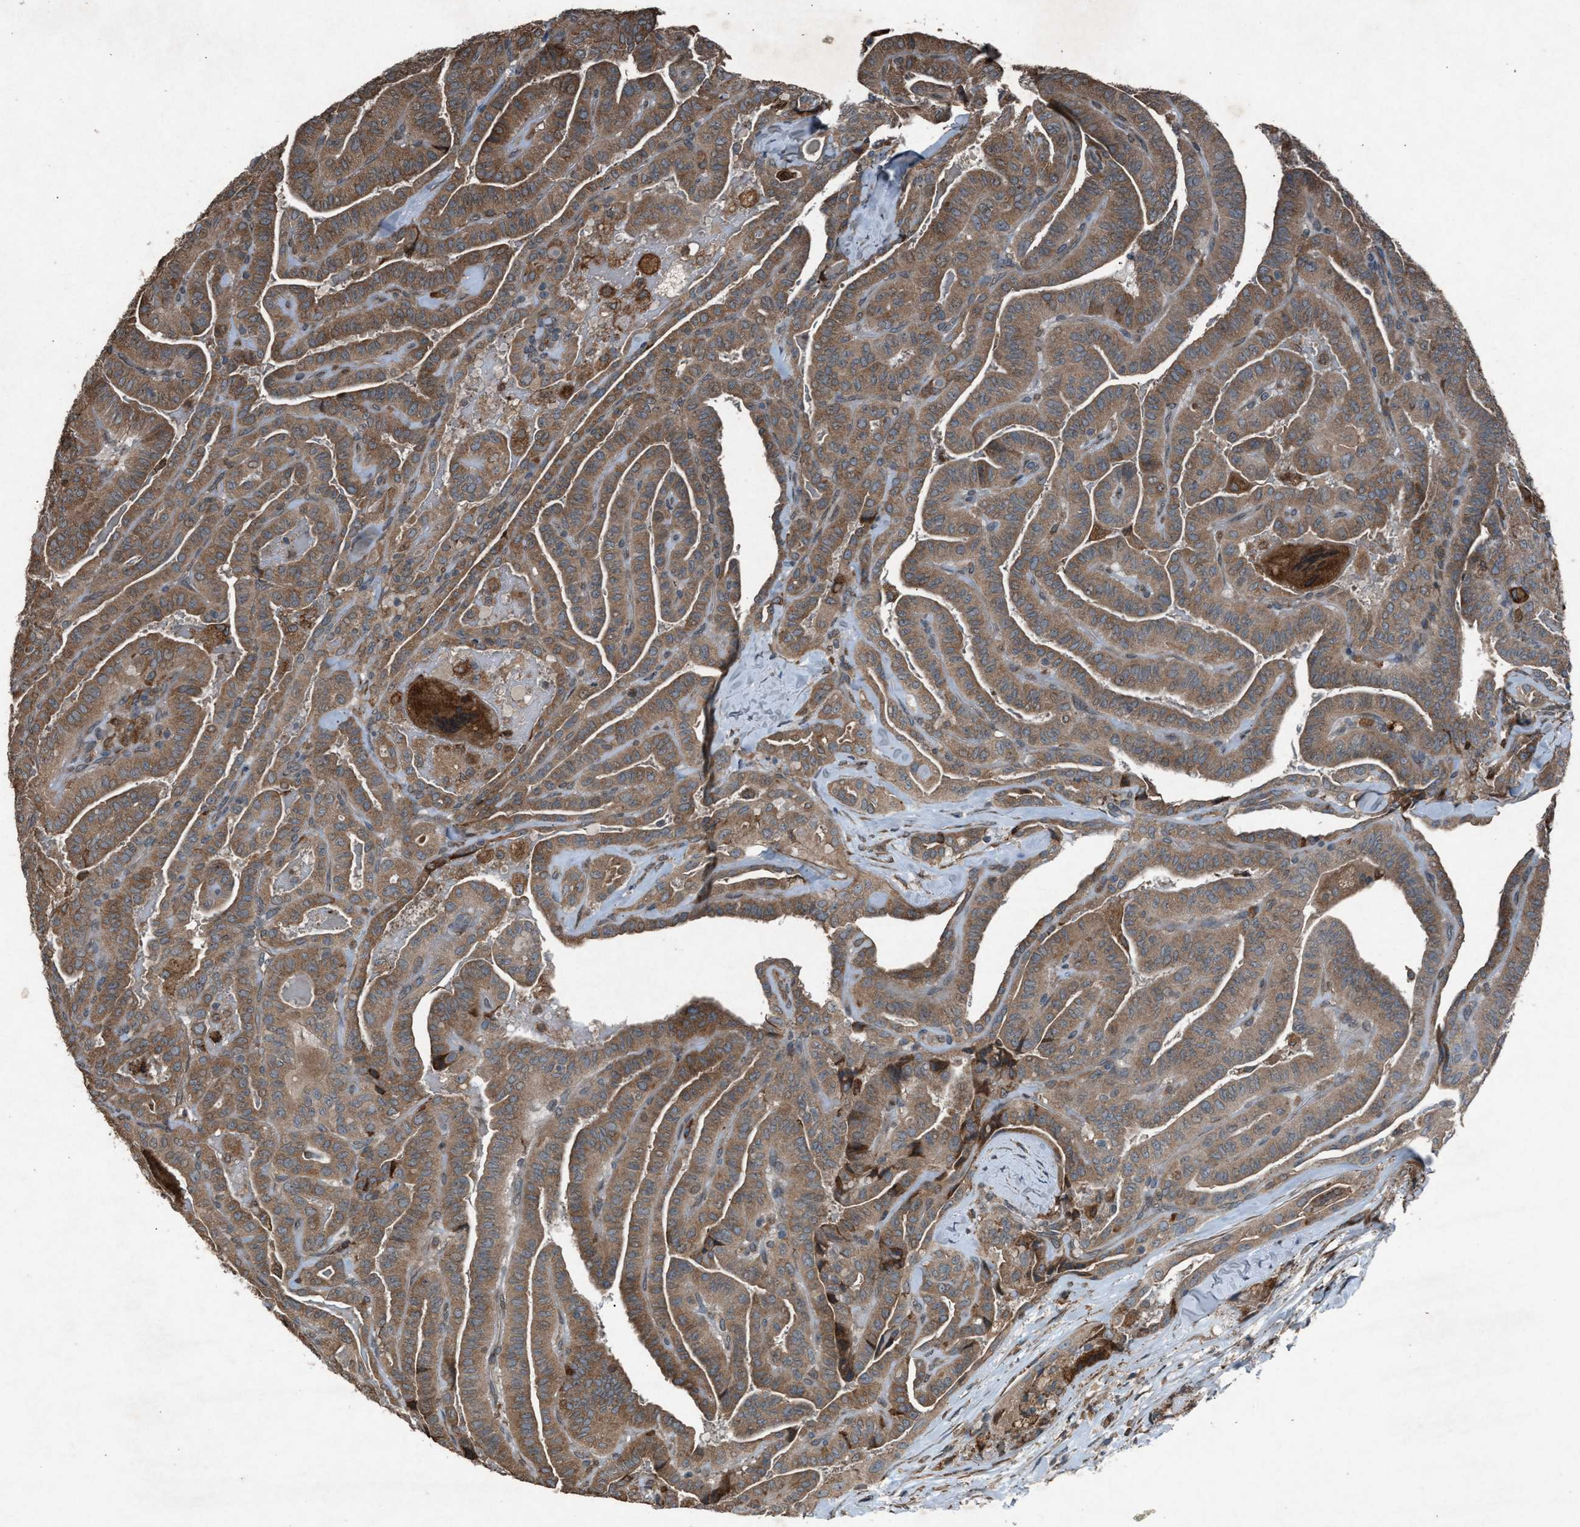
{"staining": {"intensity": "moderate", "quantity": ">75%", "location": "cytoplasmic/membranous"}, "tissue": "thyroid cancer", "cell_type": "Tumor cells", "image_type": "cancer", "snomed": [{"axis": "morphology", "description": "Papillary adenocarcinoma, NOS"}, {"axis": "topography", "description": "Thyroid gland"}], "caption": "Immunohistochemical staining of human thyroid cancer (papillary adenocarcinoma) exhibits moderate cytoplasmic/membranous protein expression in approximately >75% of tumor cells.", "gene": "CALR", "patient": {"sex": "male", "age": 77}}